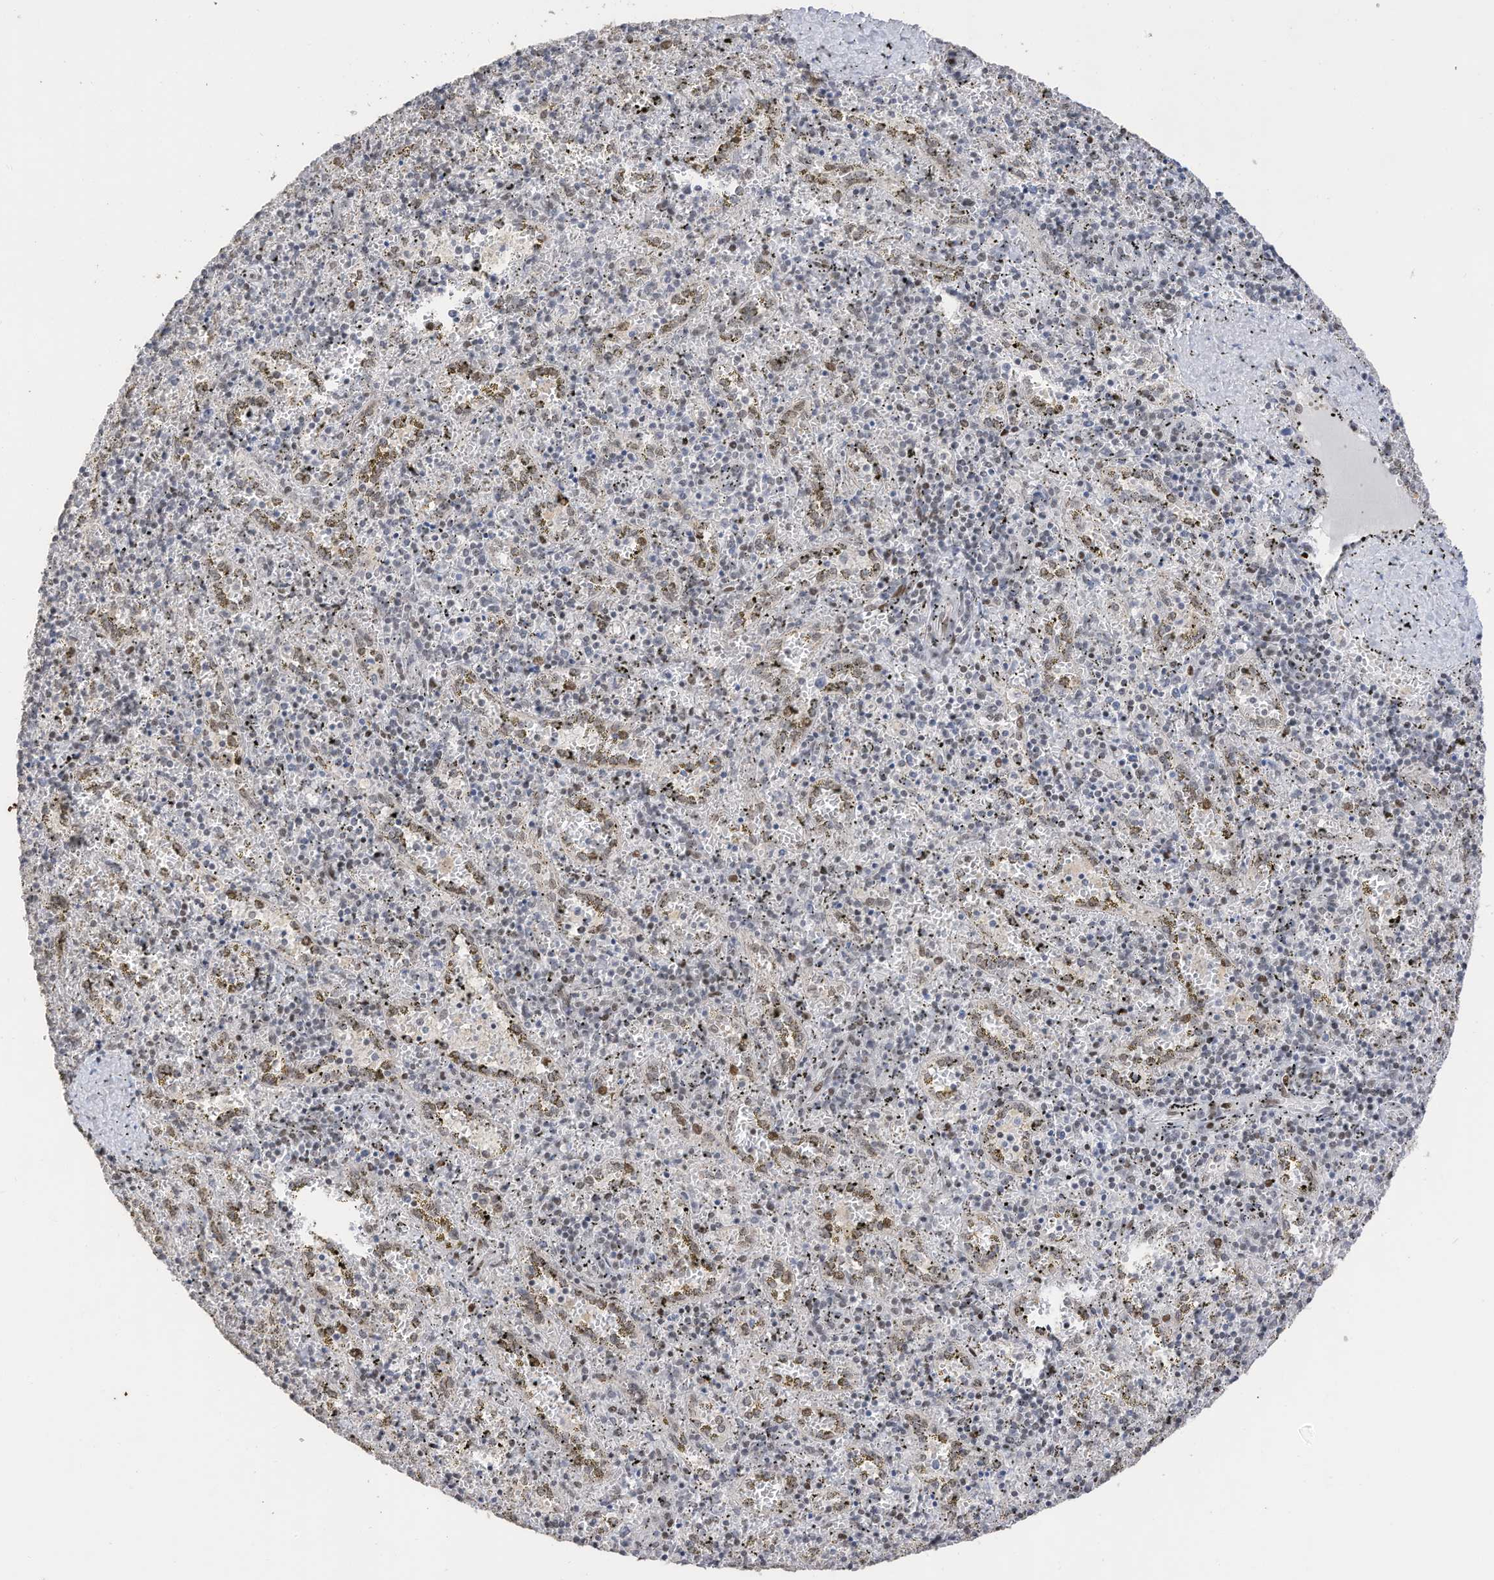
{"staining": {"intensity": "weak", "quantity": "<25%", "location": "nuclear"}, "tissue": "spleen", "cell_type": "Cells in red pulp", "image_type": "normal", "snomed": [{"axis": "morphology", "description": "Normal tissue, NOS"}, {"axis": "topography", "description": "Spleen"}], "caption": "High power microscopy micrograph of an IHC micrograph of normal spleen, revealing no significant expression in cells in red pulp. (DAB IHC with hematoxylin counter stain).", "gene": "RABL3", "patient": {"sex": "male", "age": 11}}